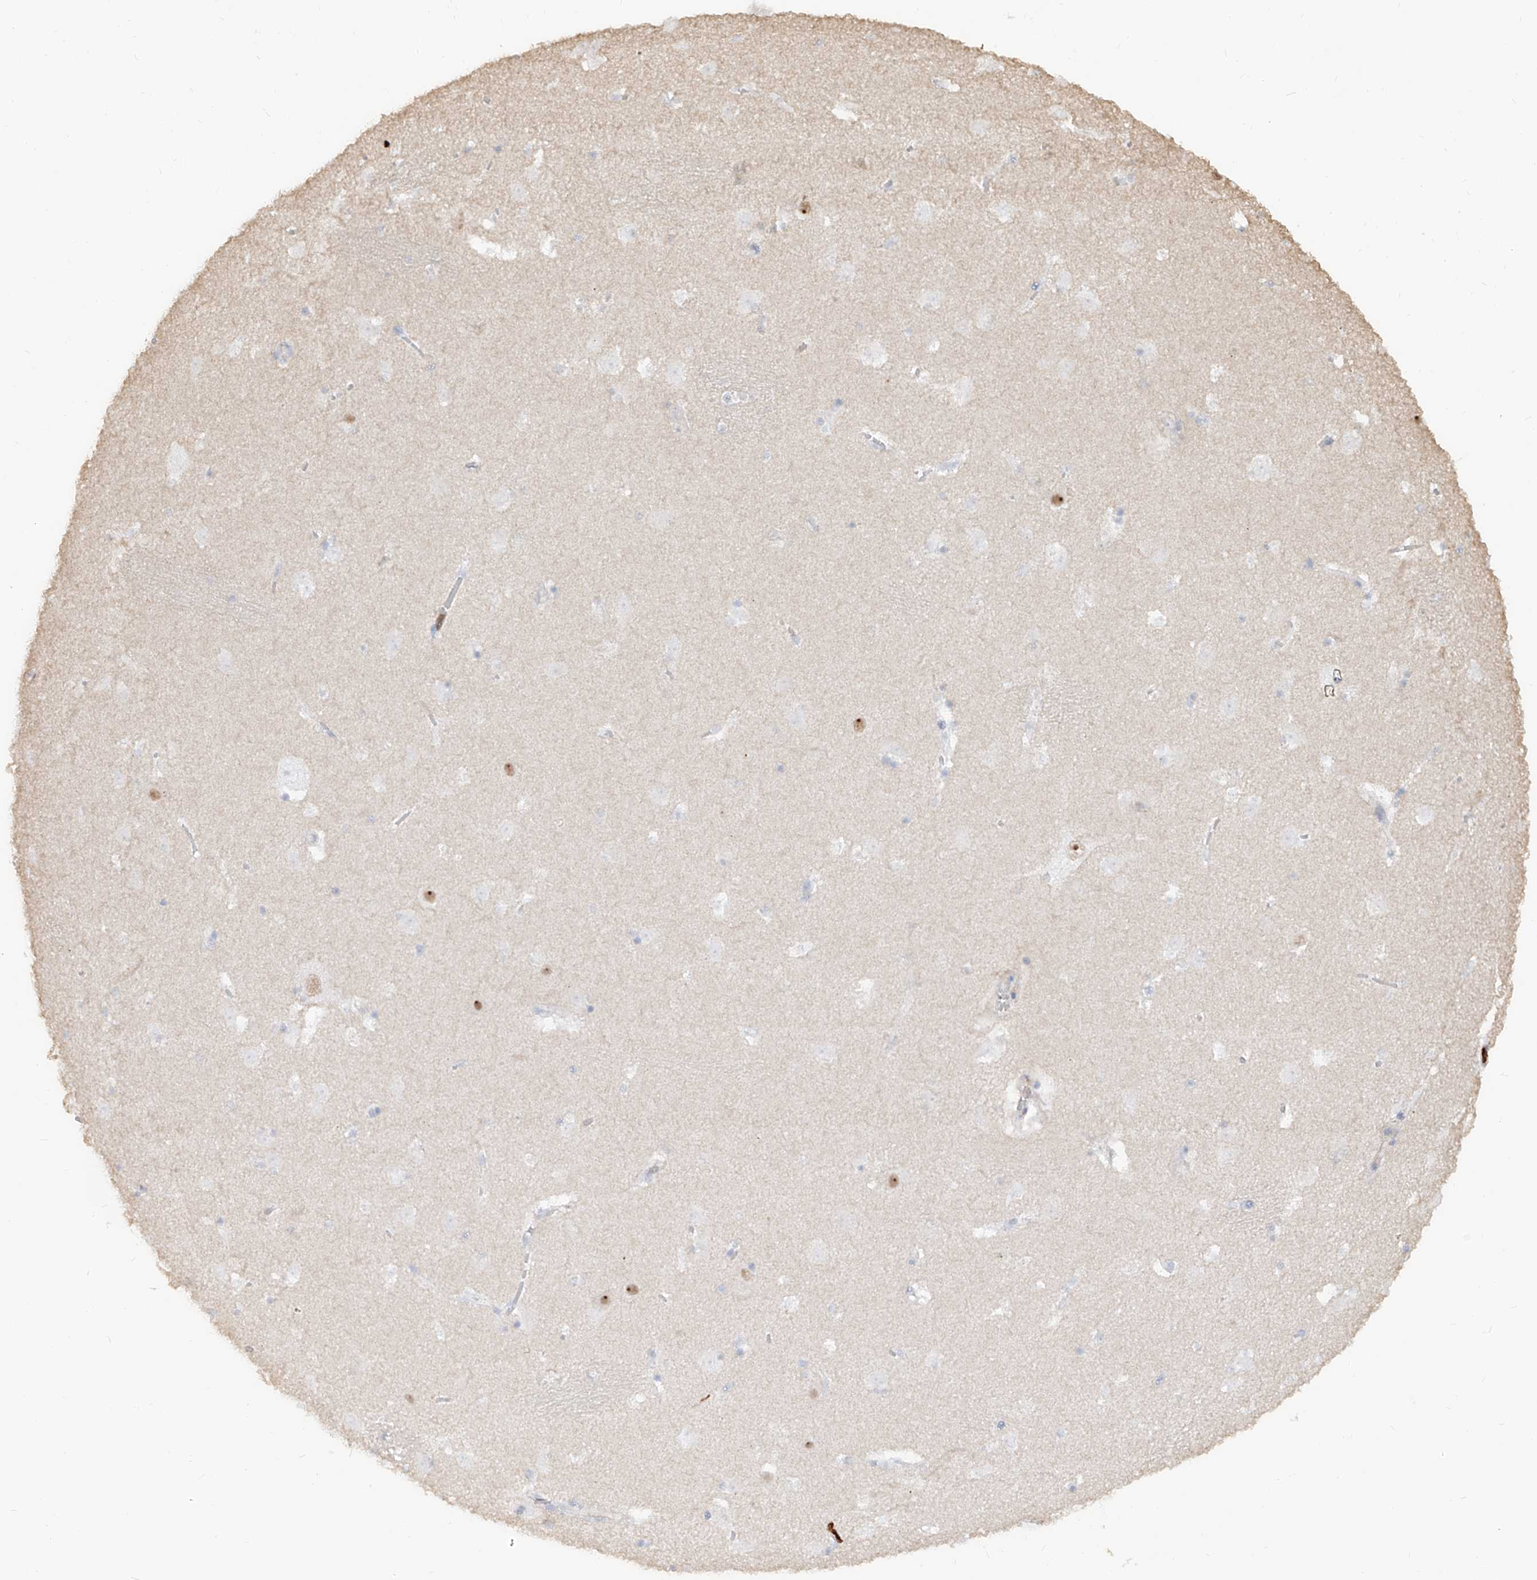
{"staining": {"intensity": "negative", "quantity": "none", "location": "none"}, "tissue": "caudate", "cell_type": "Glial cells", "image_type": "normal", "snomed": [{"axis": "morphology", "description": "Normal tissue, NOS"}, {"axis": "topography", "description": "Lateral ventricle wall"}], "caption": "A high-resolution histopathology image shows immunohistochemistry staining of unremarkable caudate, which demonstrates no significant staining in glial cells.", "gene": "ZNF227", "patient": {"sex": "male", "age": 45}}